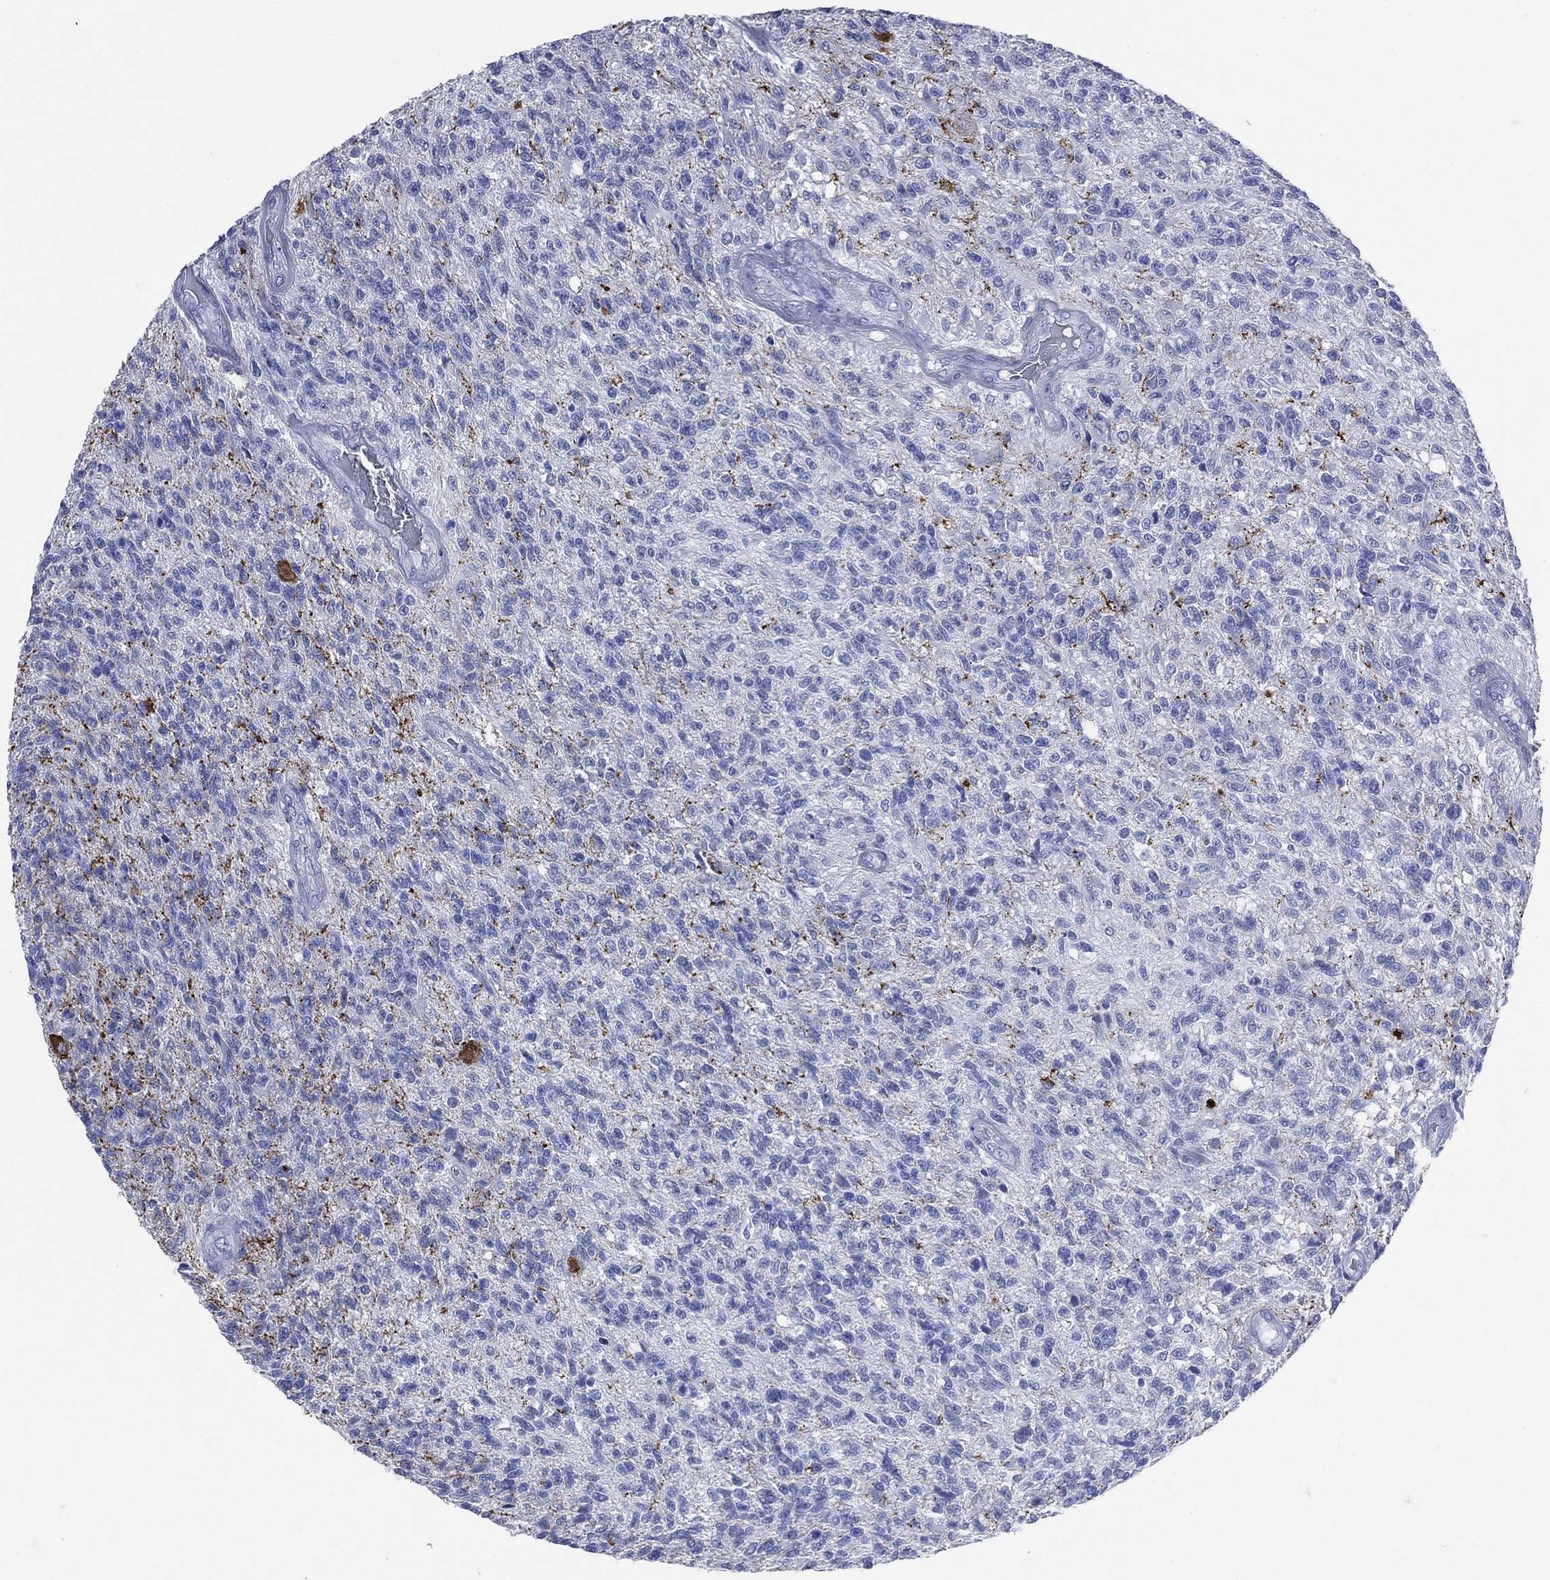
{"staining": {"intensity": "negative", "quantity": "none", "location": "none"}, "tissue": "glioma", "cell_type": "Tumor cells", "image_type": "cancer", "snomed": [{"axis": "morphology", "description": "Glioma, malignant, High grade"}, {"axis": "topography", "description": "Brain"}], "caption": "DAB immunohistochemical staining of malignant glioma (high-grade) demonstrates no significant expression in tumor cells. The staining was performed using DAB (3,3'-diaminobenzidine) to visualize the protein expression in brown, while the nuclei were stained in blue with hematoxylin (Magnification: 20x).", "gene": "SYP", "patient": {"sex": "male", "age": 56}}